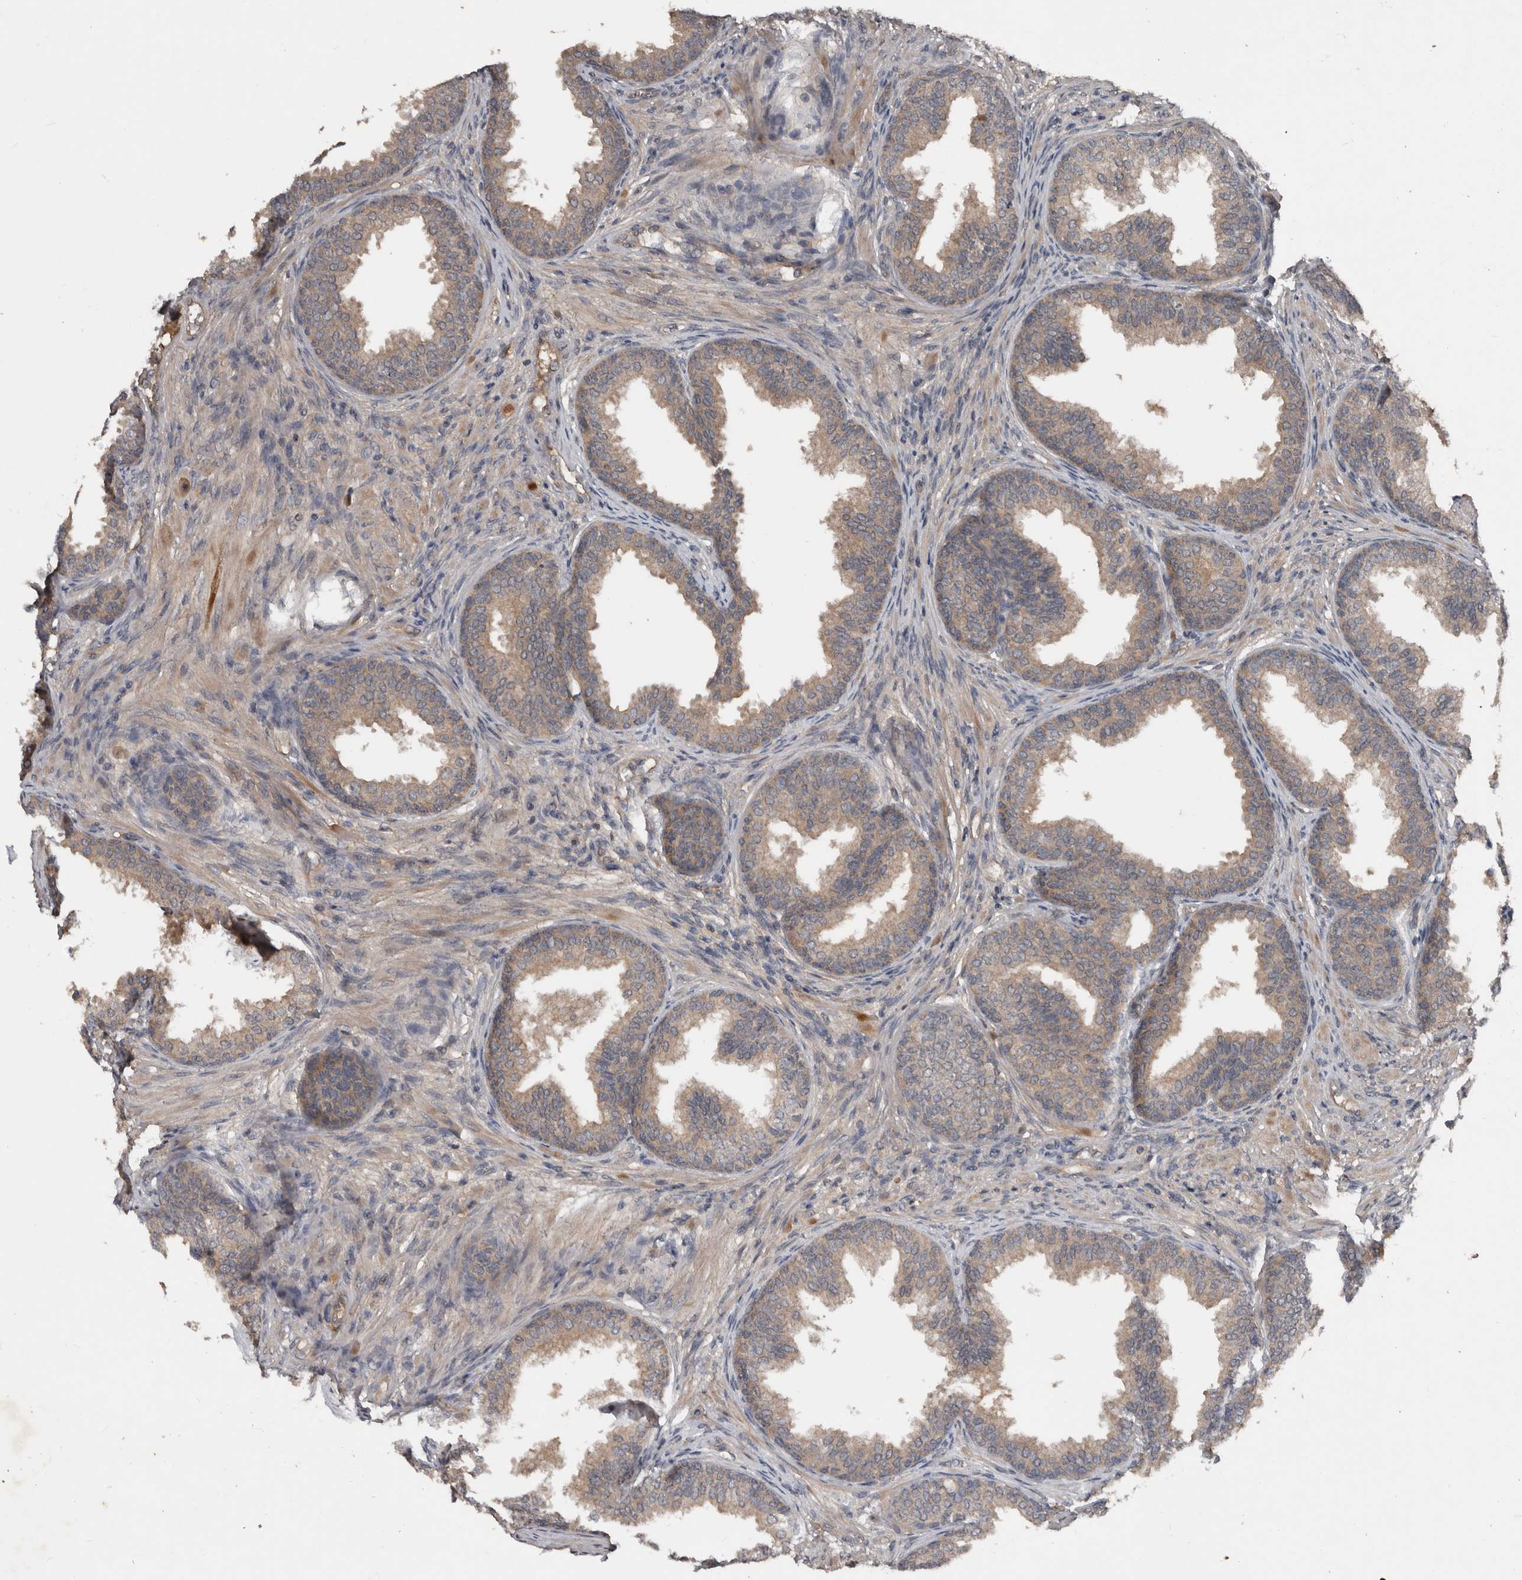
{"staining": {"intensity": "moderate", "quantity": "<25%", "location": "cytoplasmic/membranous"}, "tissue": "prostate", "cell_type": "Glandular cells", "image_type": "normal", "snomed": [{"axis": "morphology", "description": "Normal tissue, NOS"}, {"axis": "topography", "description": "Prostate"}], "caption": "Immunohistochemical staining of unremarkable human prostate demonstrates low levels of moderate cytoplasmic/membranous positivity in approximately <25% of glandular cells.", "gene": "DNAJB4", "patient": {"sex": "male", "age": 76}}